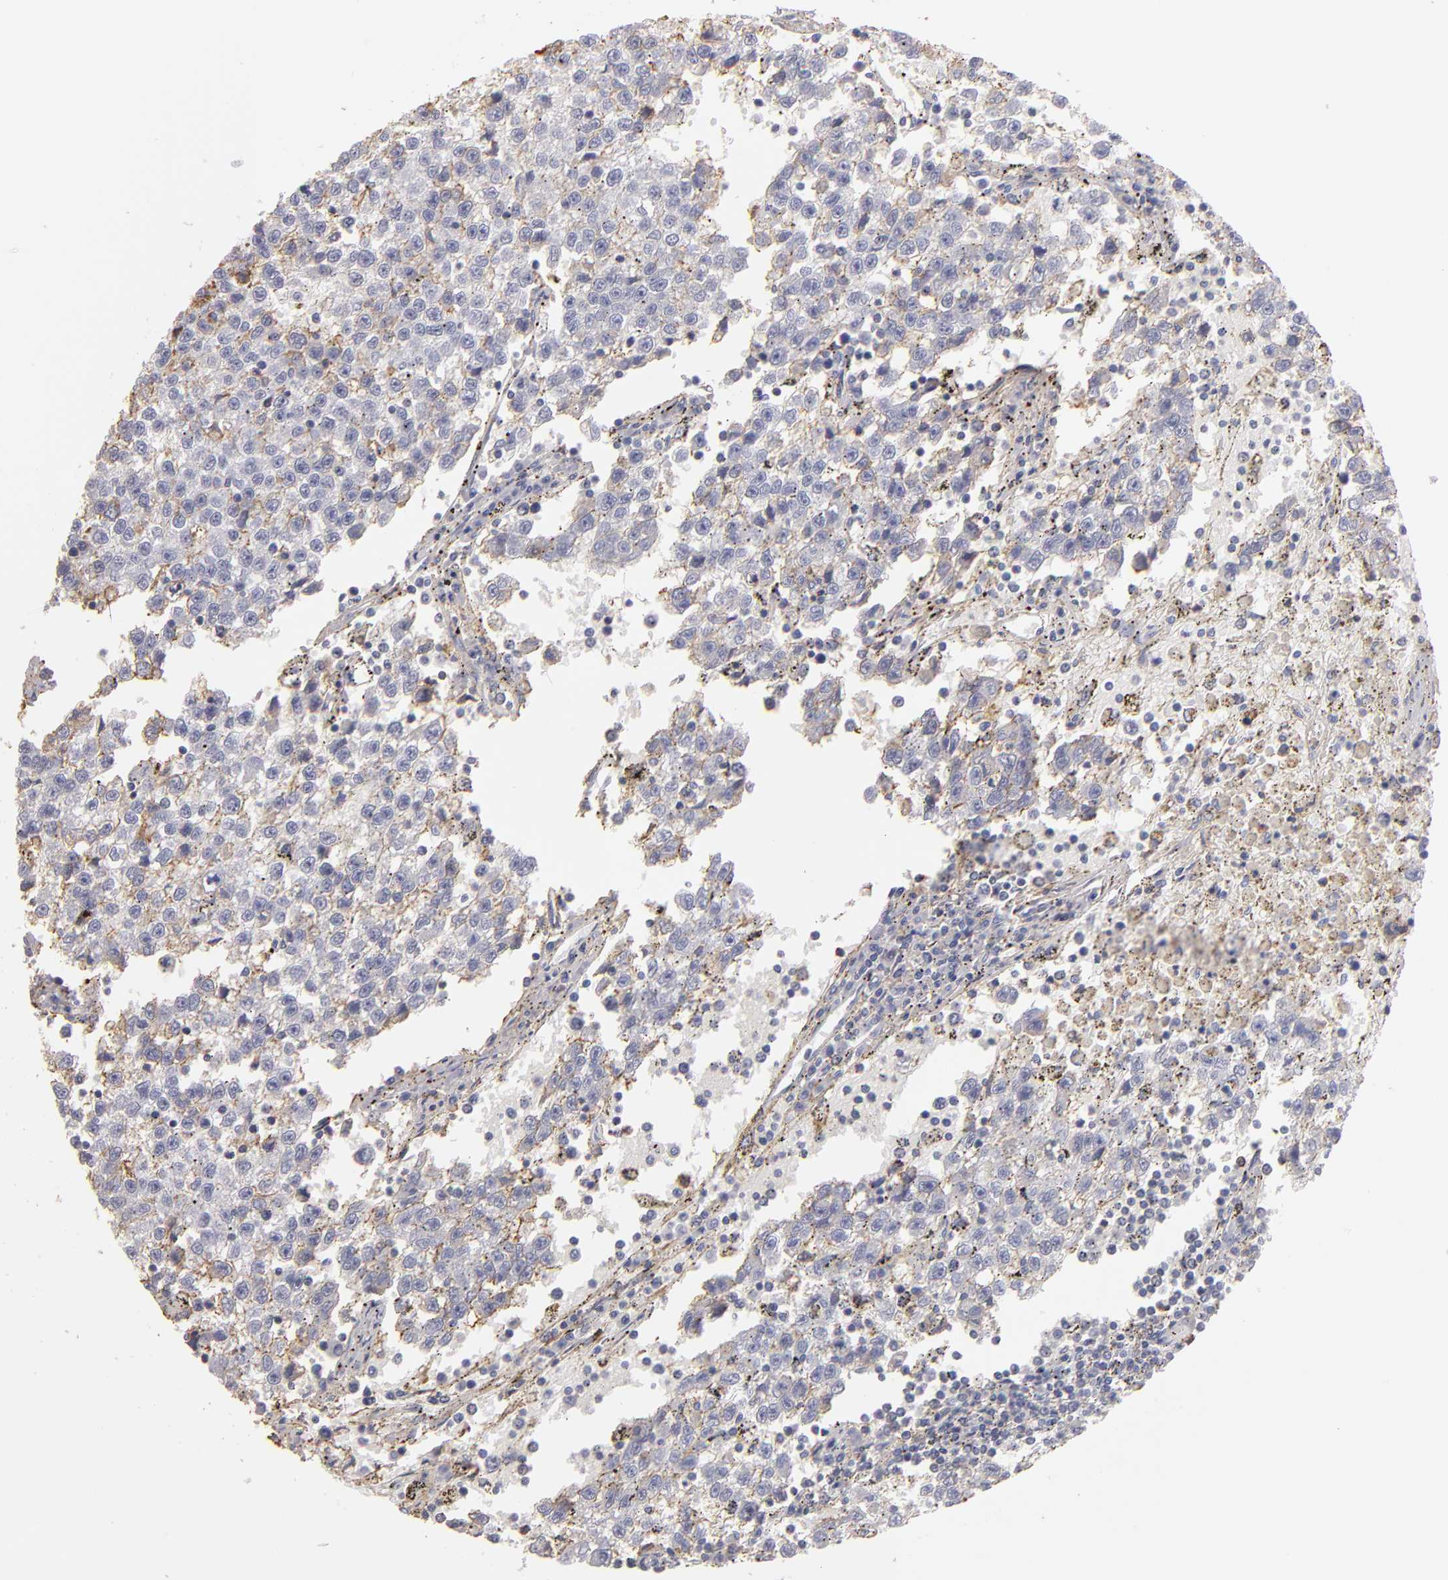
{"staining": {"intensity": "moderate", "quantity": "<25%", "location": "cytoplasmic/membranous"}, "tissue": "testis cancer", "cell_type": "Tumor cells", "image_type": "cancer", "snomed": [{"axis": "morphology", "description": "Seminoma, NOS"}, {"axis": "topography", "description": "Testis"}], "caption": "Immunohistochemistry (IHC) image of testis cancer stained for a protein (brown), which reveals low levels of moderate cytoplasmic/membranous expression in approximately <25% of tumor cells.", "gene": "ABCB1", "patient": {"sex": "male", "age": 35}}